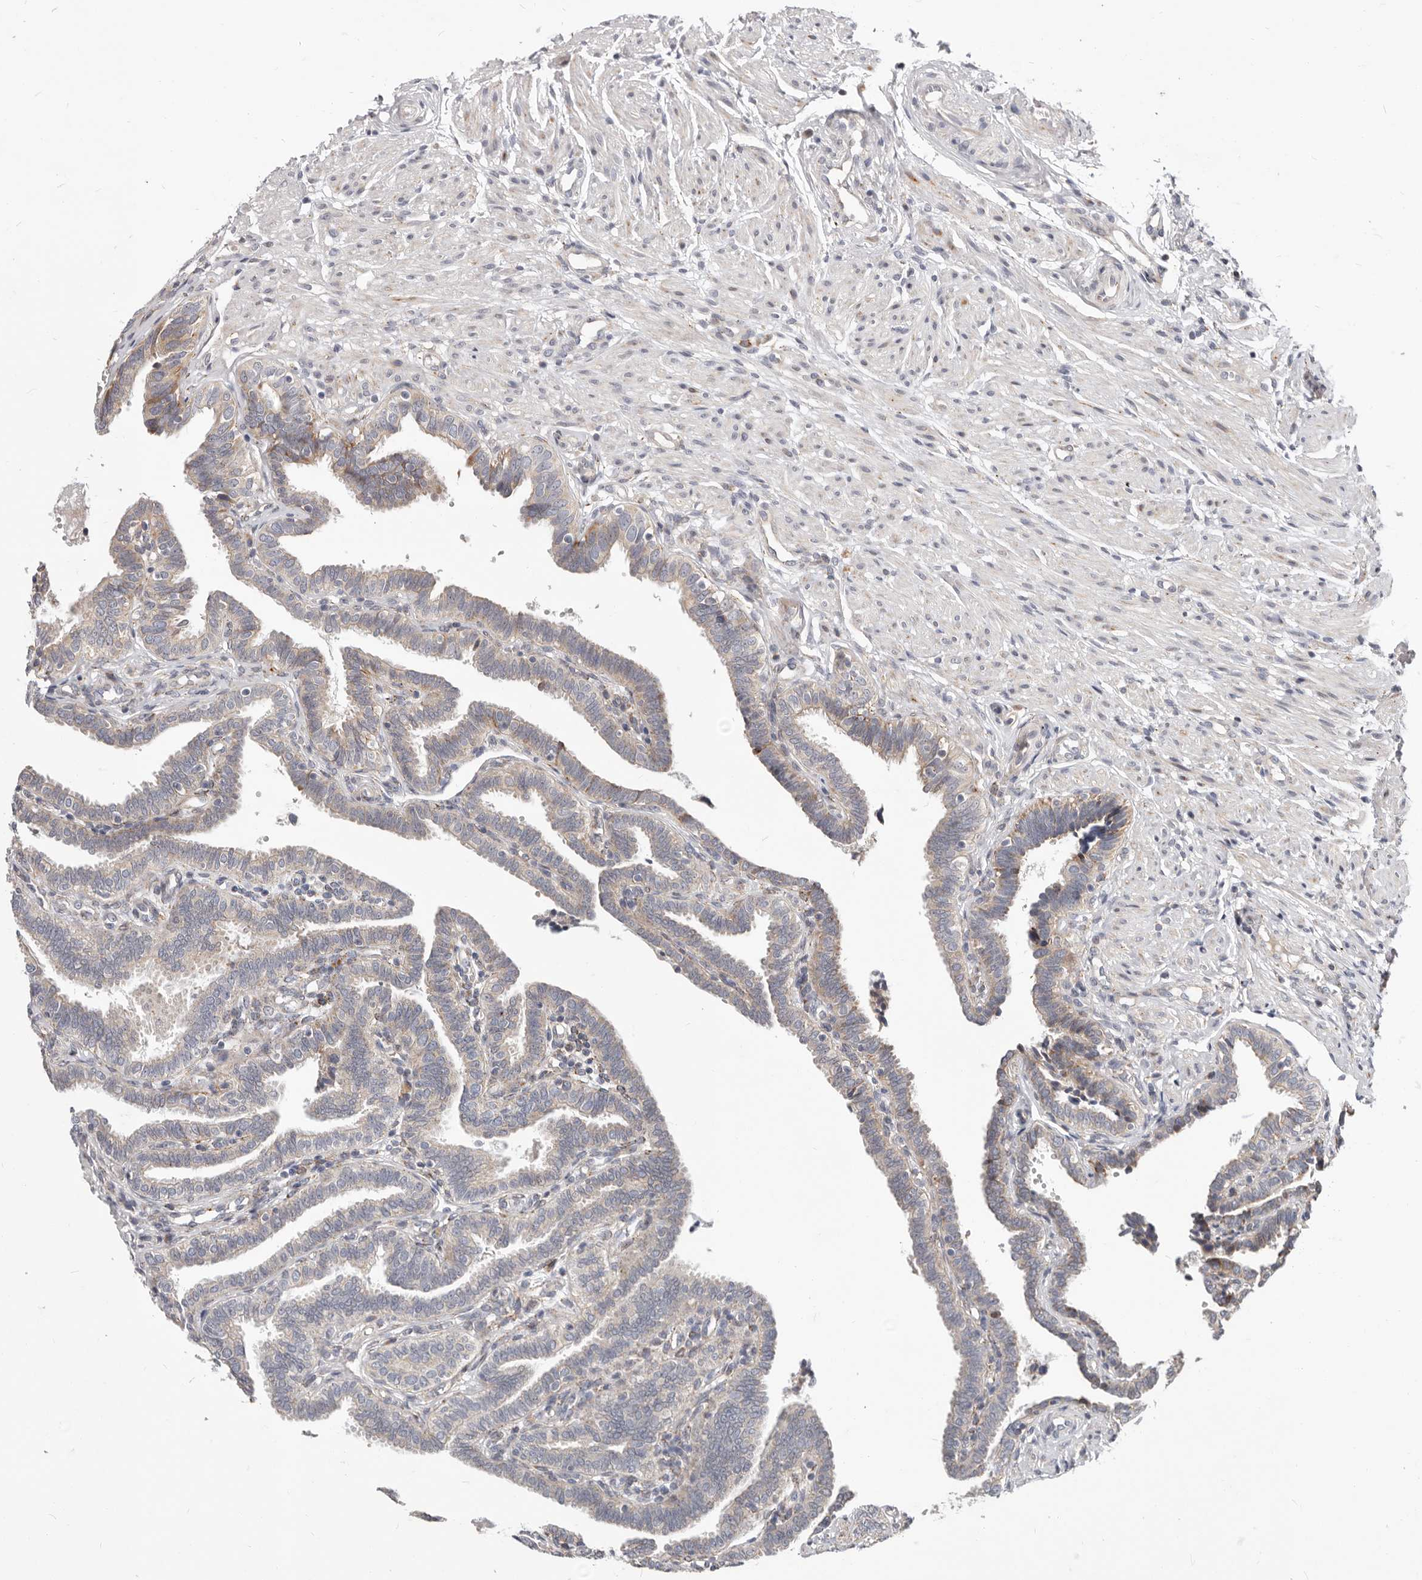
{"staining": {"intensity": "weak", "quantity": "25%-75%", "location": "cytoplasmic/membranous"}, "tissue": "fallopian tube", "cell_type": "Glandular cells", "image_type": "normal", "snomed": [{"axis": "morphology", "description": "Normal tissue, NOS"}, {"axis": "topography", "description": "Fallopian tube"}], "caption": "Unremarkable fallopian tube was stained to show a protein in brown. There is low levels of weak cytoplasmic/membranous staining in approximately 25%-75% of glandular cells.", "gene": "TOR3A", "patient": {"sex": "female", "age": 39}}